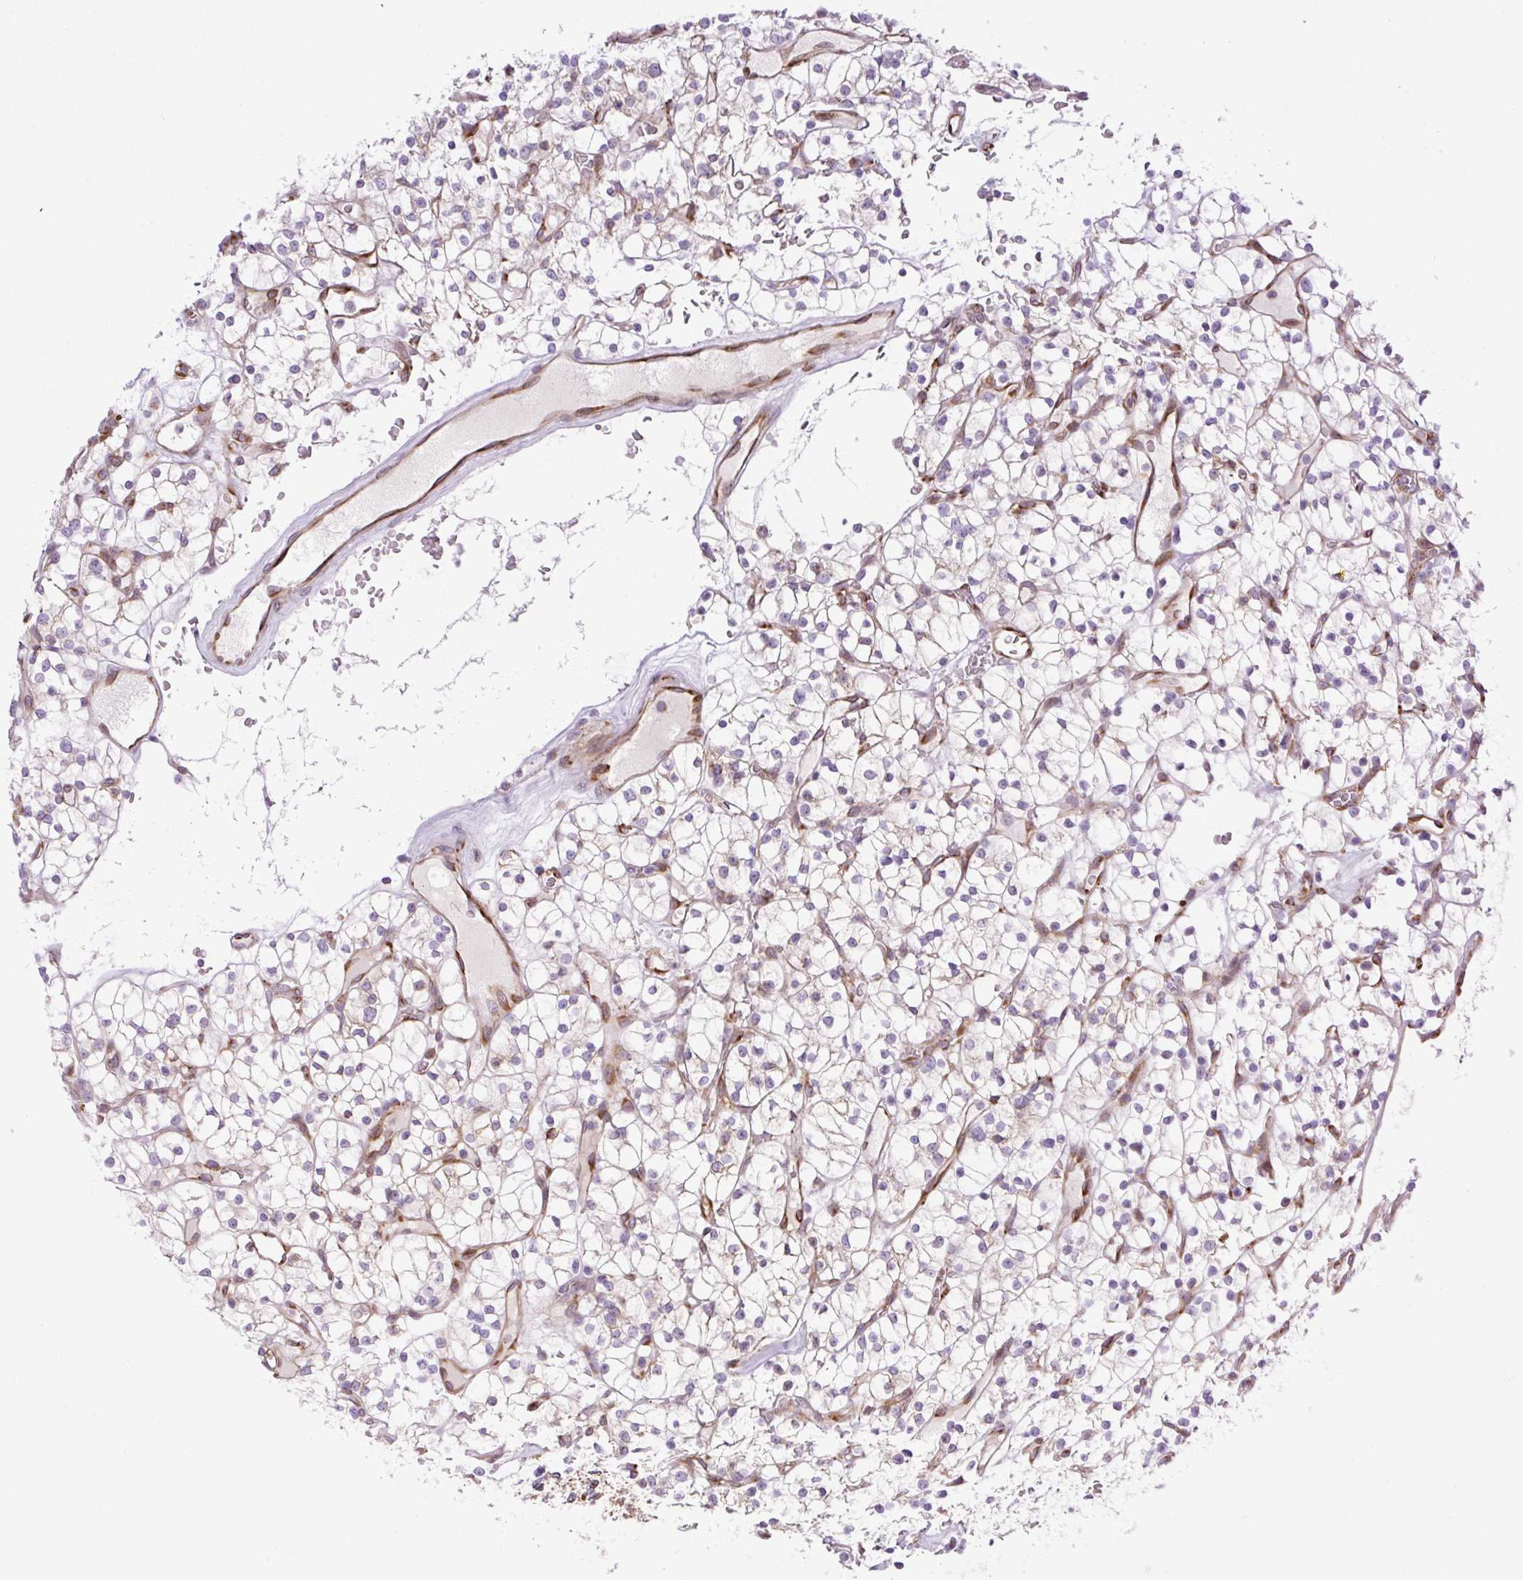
{"staining": {"intensity": "negative", "quantity": "none", "location": "none"}, "tissue": "renal cancer", "cell_type": "Tumor cells", "image_type": "cancer", "snomed": [{"axis": "morphology", "description": "Adenocarcinoma, NOS"}, {"axis": "topography", "description": "Kidney"}], "caption": "A high-resolution histopathology image shows IHC staining of adenocarcinoma (renal), which reveals no significant positivity in tumor cells.", "gene": "RAB30", "patient": {"sex": "female", "age": 64}}